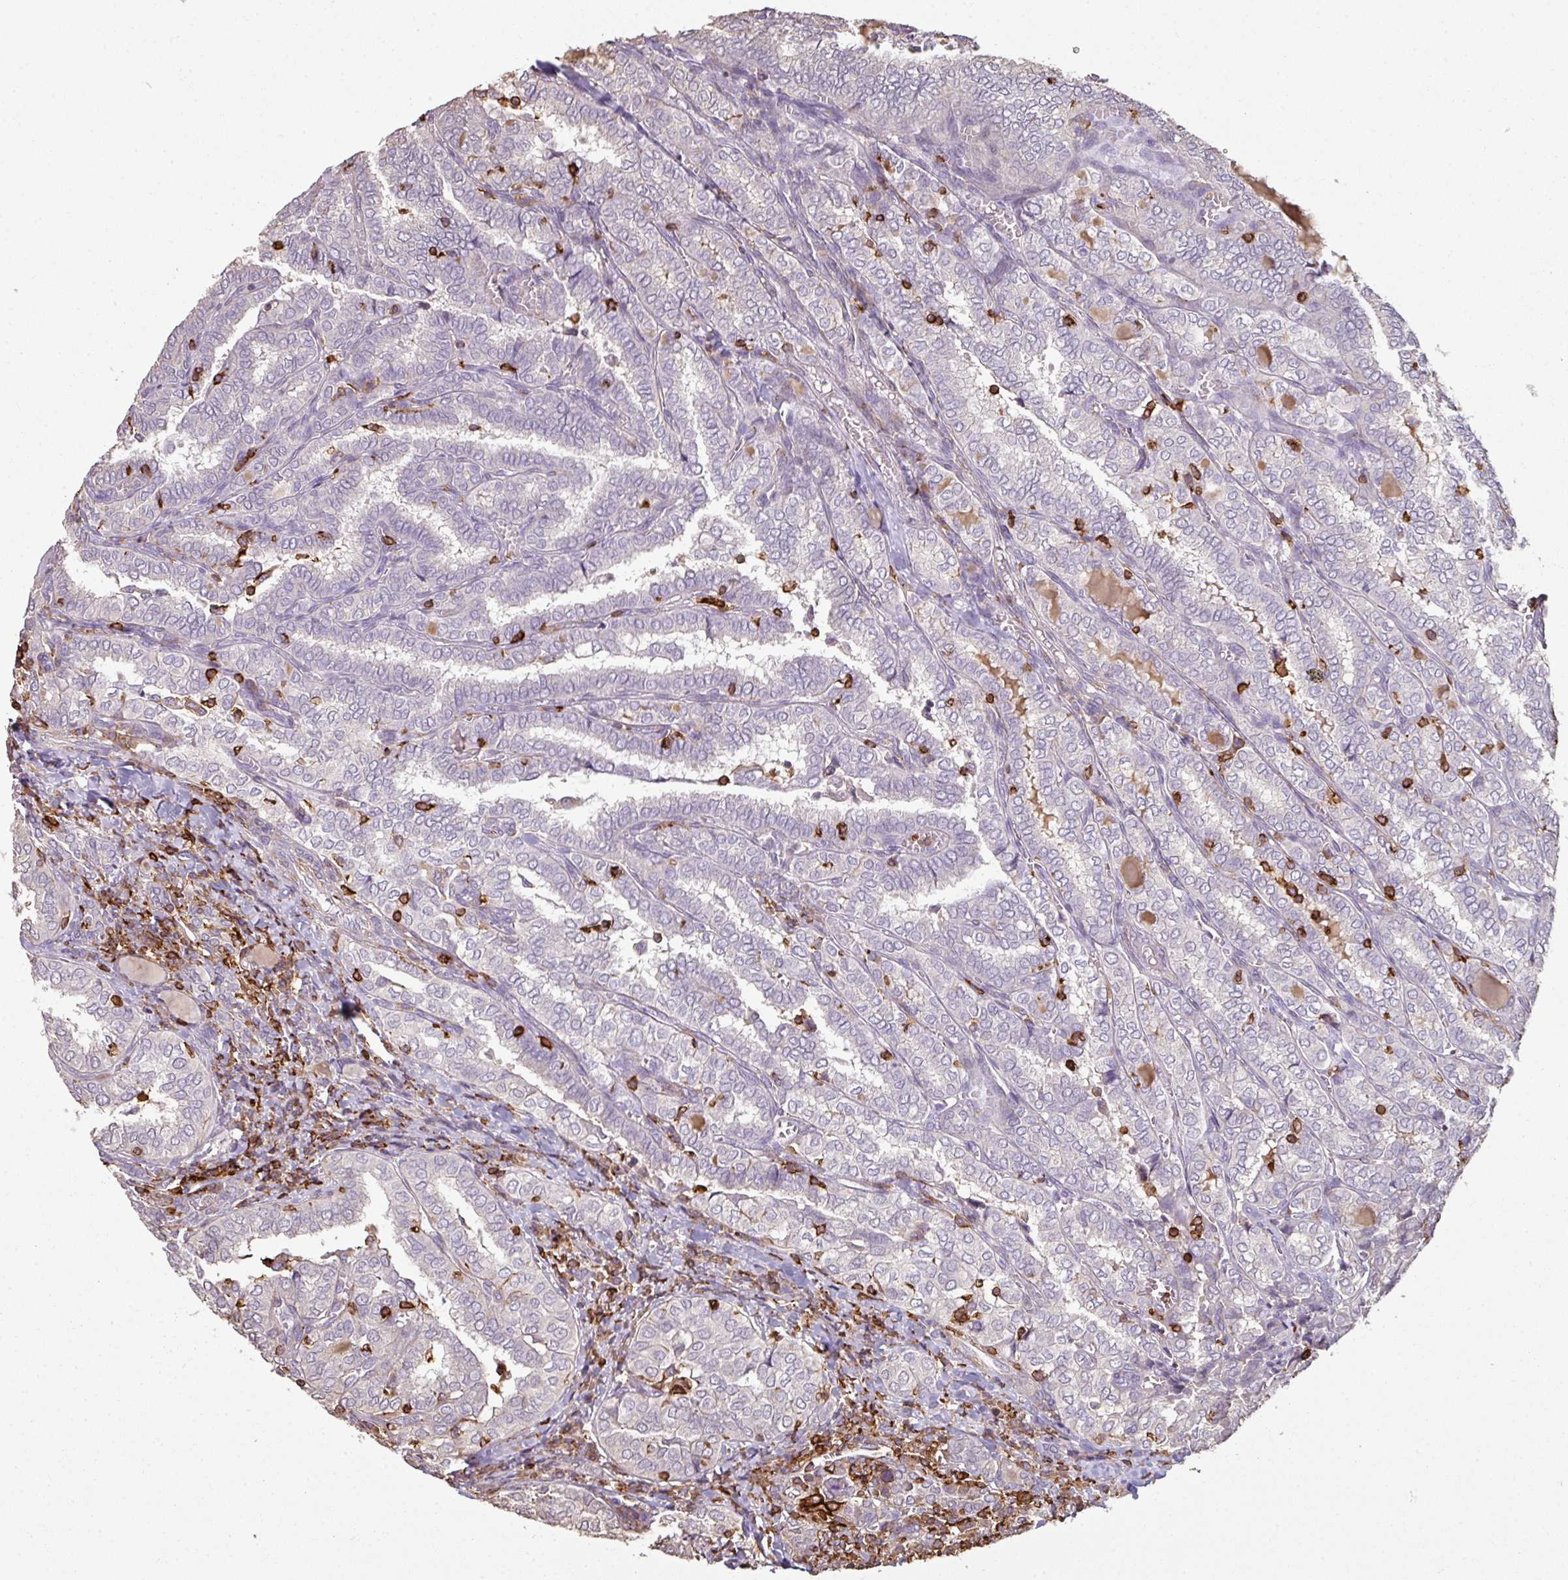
{"staining": {"intensity": "negative", "quantity": "none", "location": "none"}, "tissue": "thyroid cancer", "cell_type": "Tumor cells", "image_type": "cancer", "snomed": [{"axis": "morphology", "description": "Papillary adenocarcinoma, NOS"}, {"axis": "topography", "description": "Thyroid gland"}], "caption": "The histopathology image displays no significant expression in tumor cells of thyroid cancer (papillary adenocarcinoma).", "gene": "OLFML2B", "patient": {"sex": "female", "age": 30}}